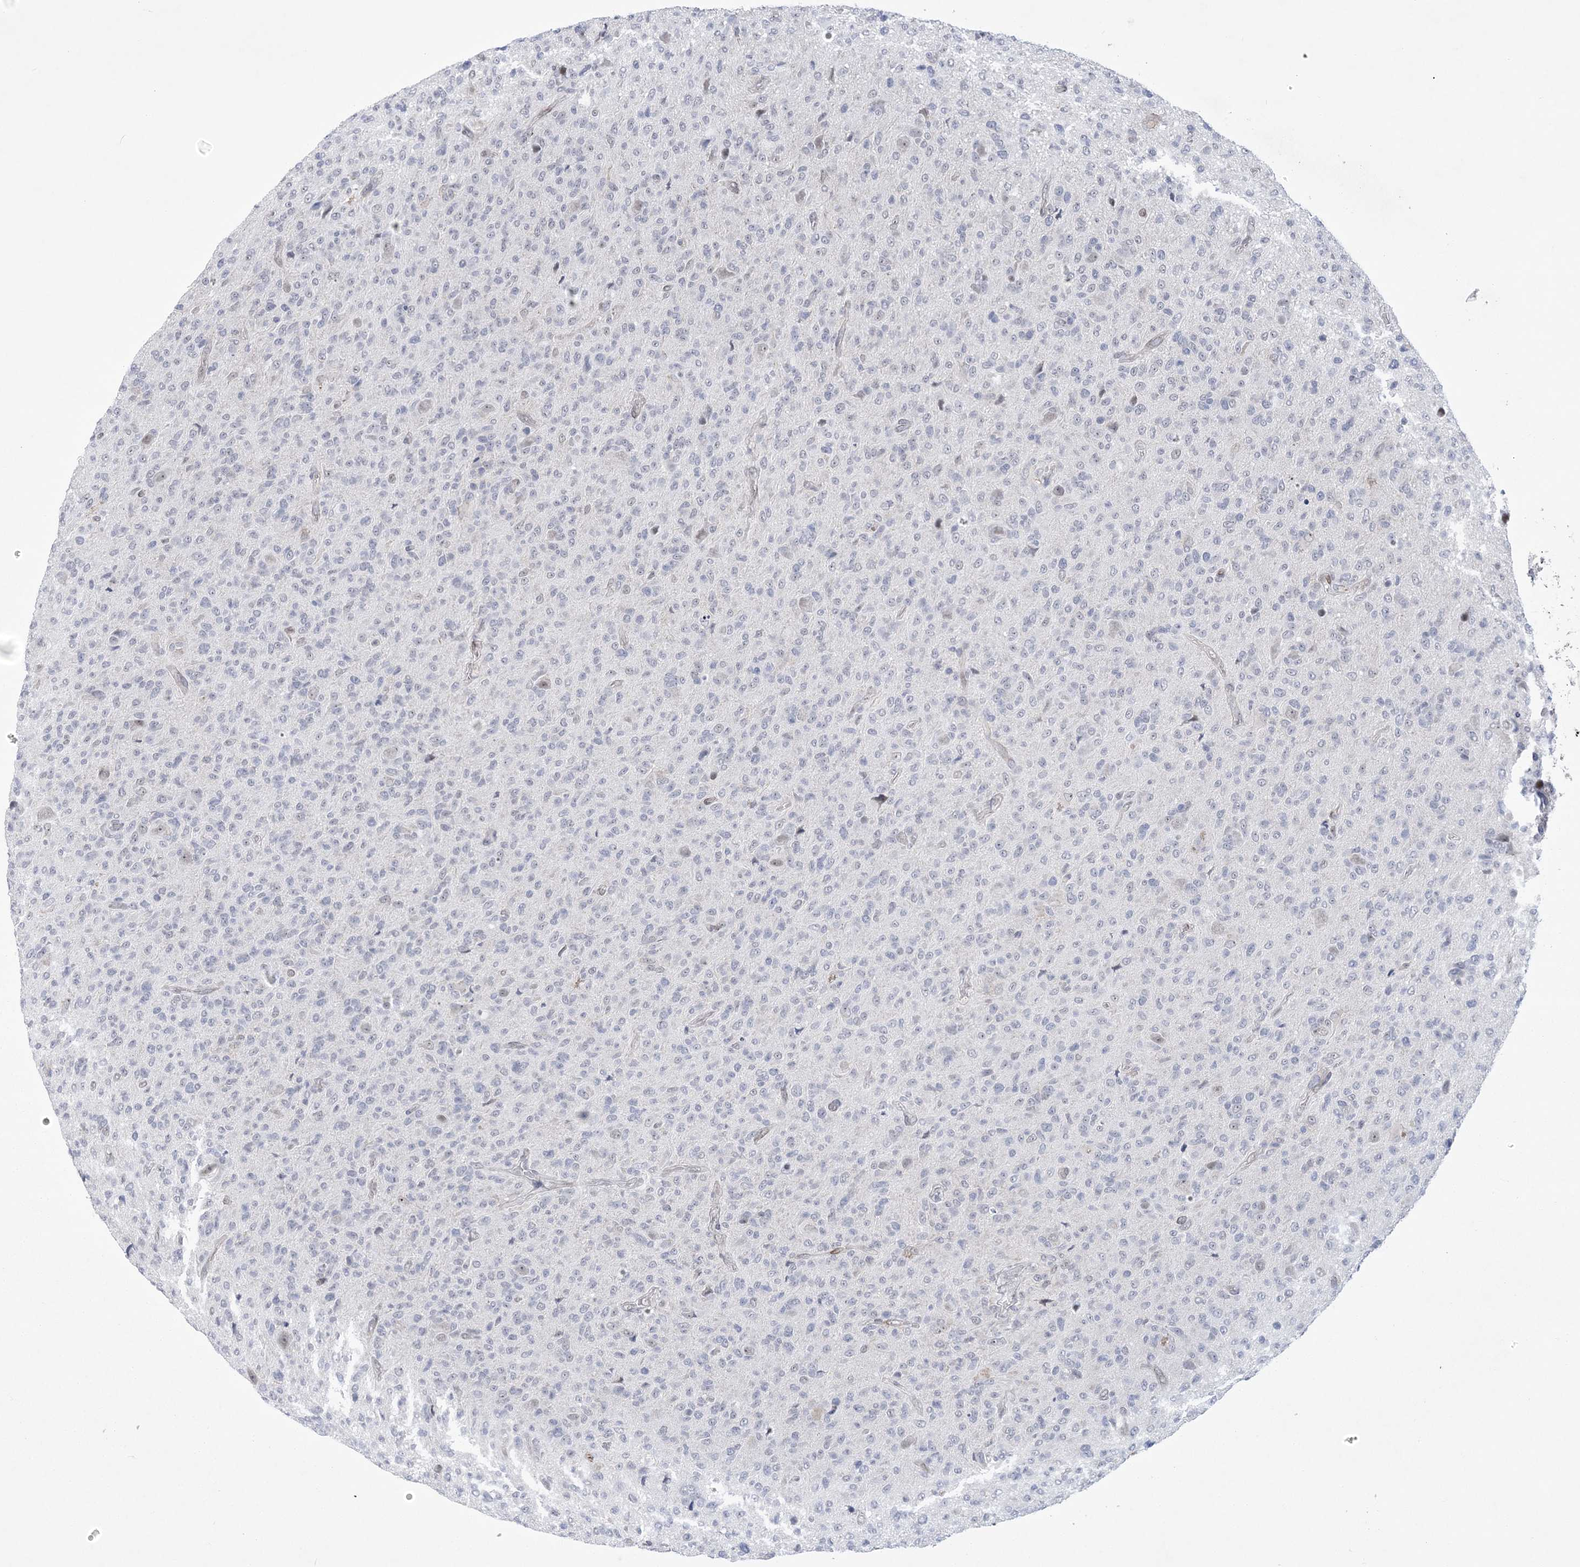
{"staining": {"intensity": "negative", "quantity": "none", "location": "none"}, "tissue": "glioma", "cell_type": "Tumor cells", "image_type": "cancer", "snomed": [{"axis": "morphology", "description": "Glioma, malignant, High grade"}, {"axis": "topography", "description": "Brain"}], "caption": "Immunohistochemistry photomicrograph of neoplastic tissue: malignant glioma (high-grade) stained with DAB displays no significant protein positivity in tumor cells.", "gene": "HOMEZ", "patient": {"sex": "female", "age": 57}}